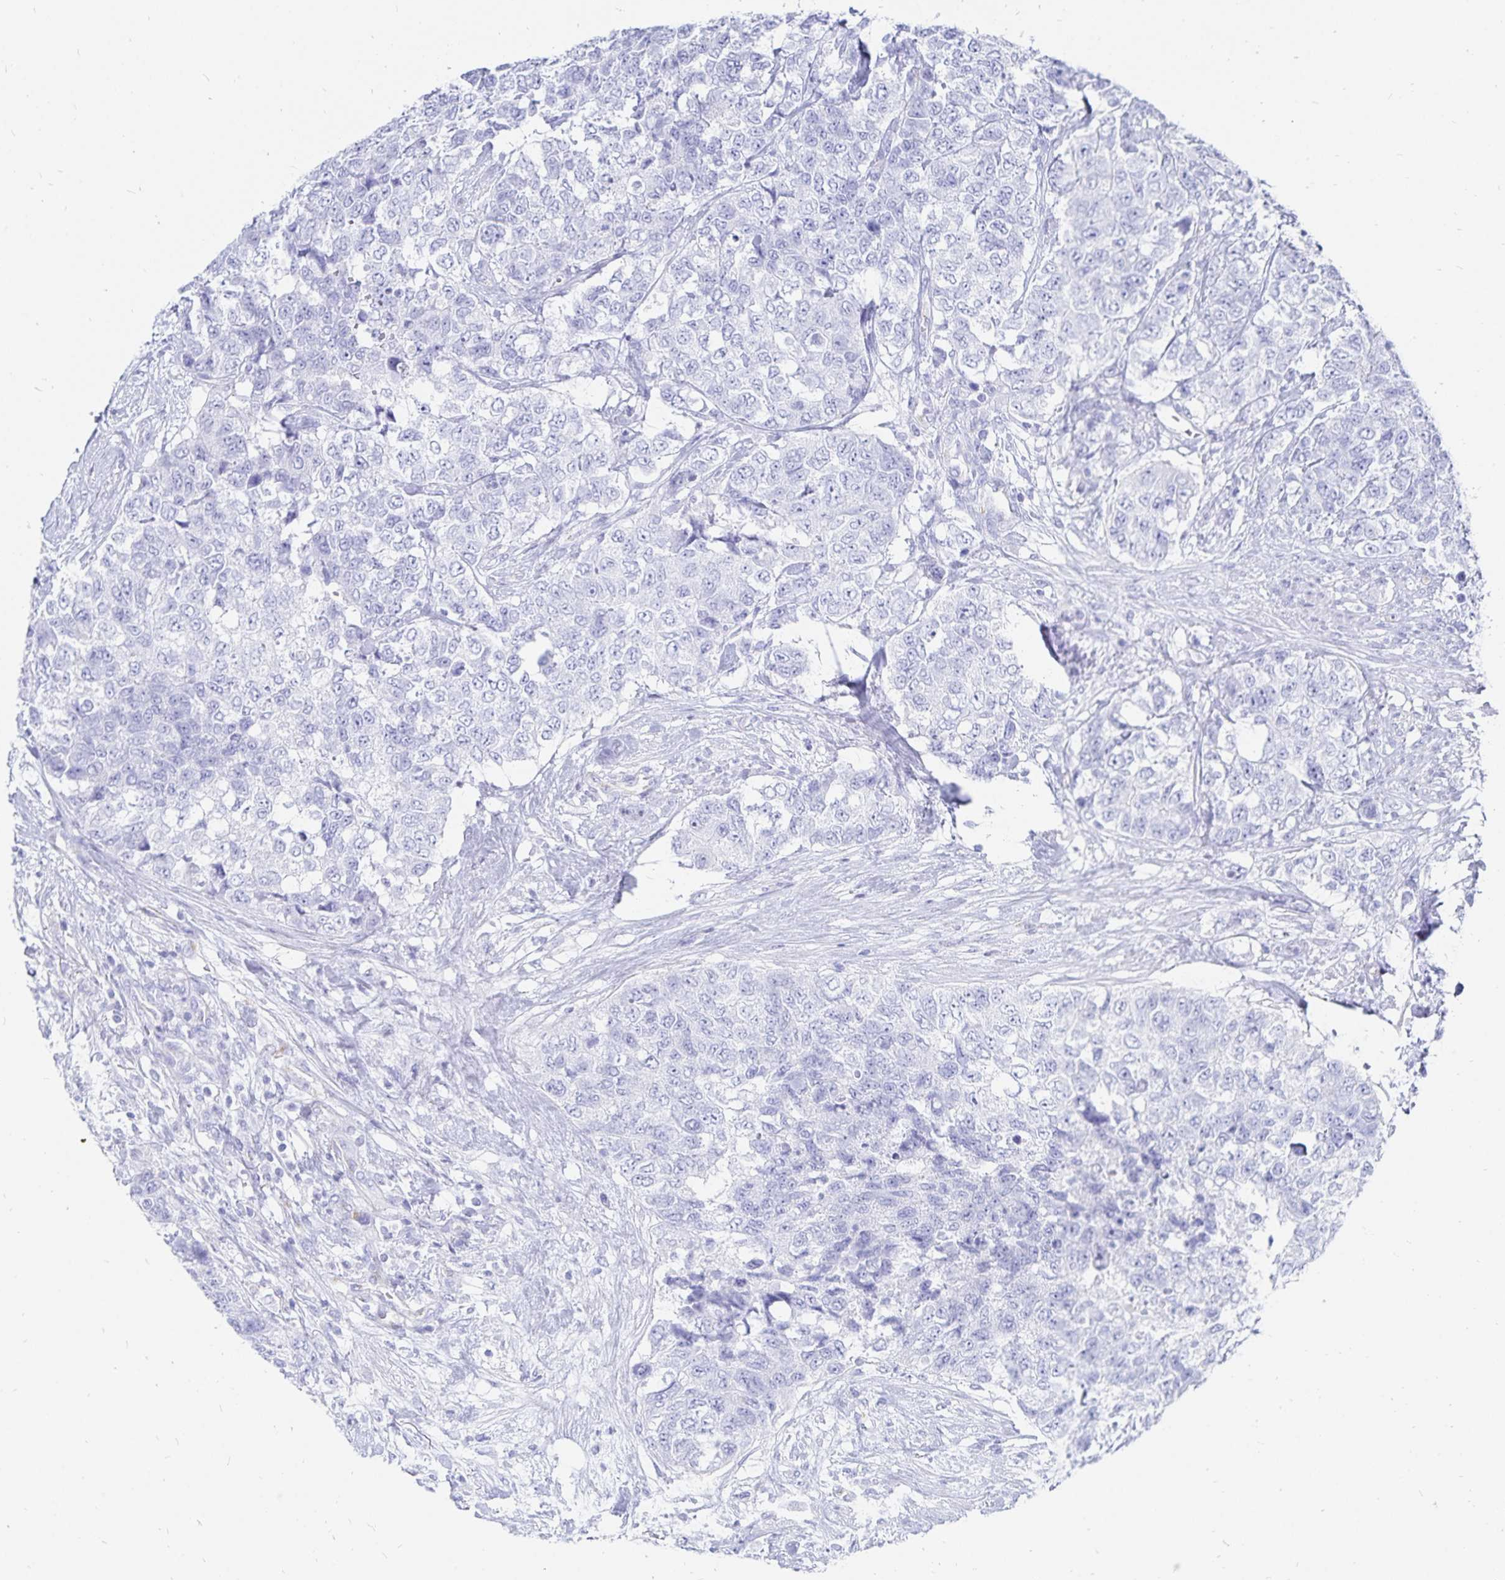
{"staining": {"intensity": "negative", "quantity": "none", "location": "none"}, "tissue": "urothelial cancer", "cell_type": "Tumor cells", "image_type": "cancer", "snomed": [{"axis": "morphology", "description": "Urothelial carcinoma, High grade"}, {"axis": "topography", "description": "Urinary bladder"}], "caption": "Tumor cells are negative for brown protein staining in urothelial cancer. (DAB IHC with hematoxylin counter stain).", "gene": "INSL5", "patient": {"sex": "female", "age": 78}}